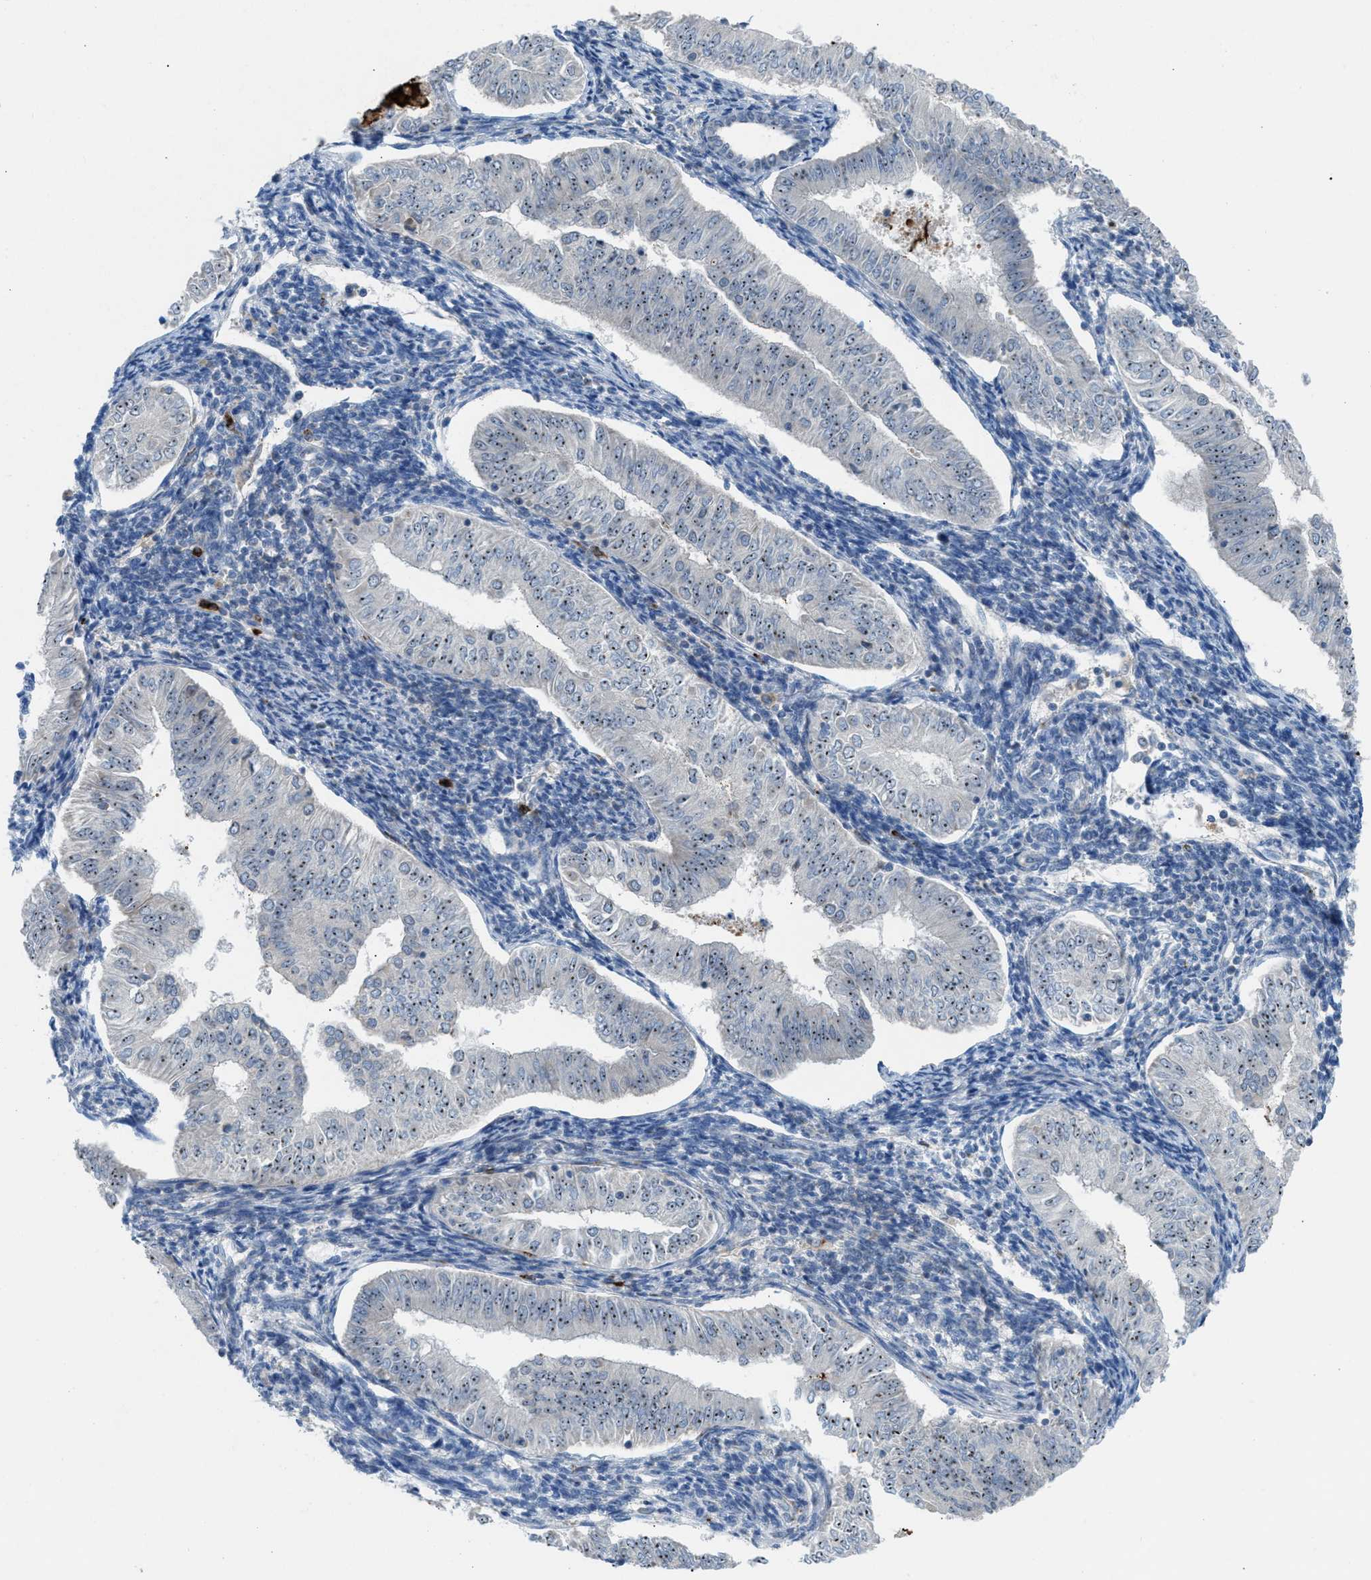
{"staining": {"intensity": "moderate", "quantity": ">75%", "location": "nuclear"}, "tissue": "endometrial cancer", "cell_type": "Tumor cells", "image_type": "cancer", "snomed": [{"axis": "morphology", "description": "Normal tissue, NOS"}, {"axis": "morphology", "description": "Adenocarcinoma, NOS"}, {"axis": "topography", "description": "Endometrium"}], "caption": "Endometrial adenocarcinoma tissue demonstrates moderate nuclear positivity in about >75% of tumor cells (DAB (3,3'-diaminobenzidine) = brown stain, brightfield microscopy at high magnification).", "gene": "TPH1", "patient": {"sex": "female", "age": 53}}